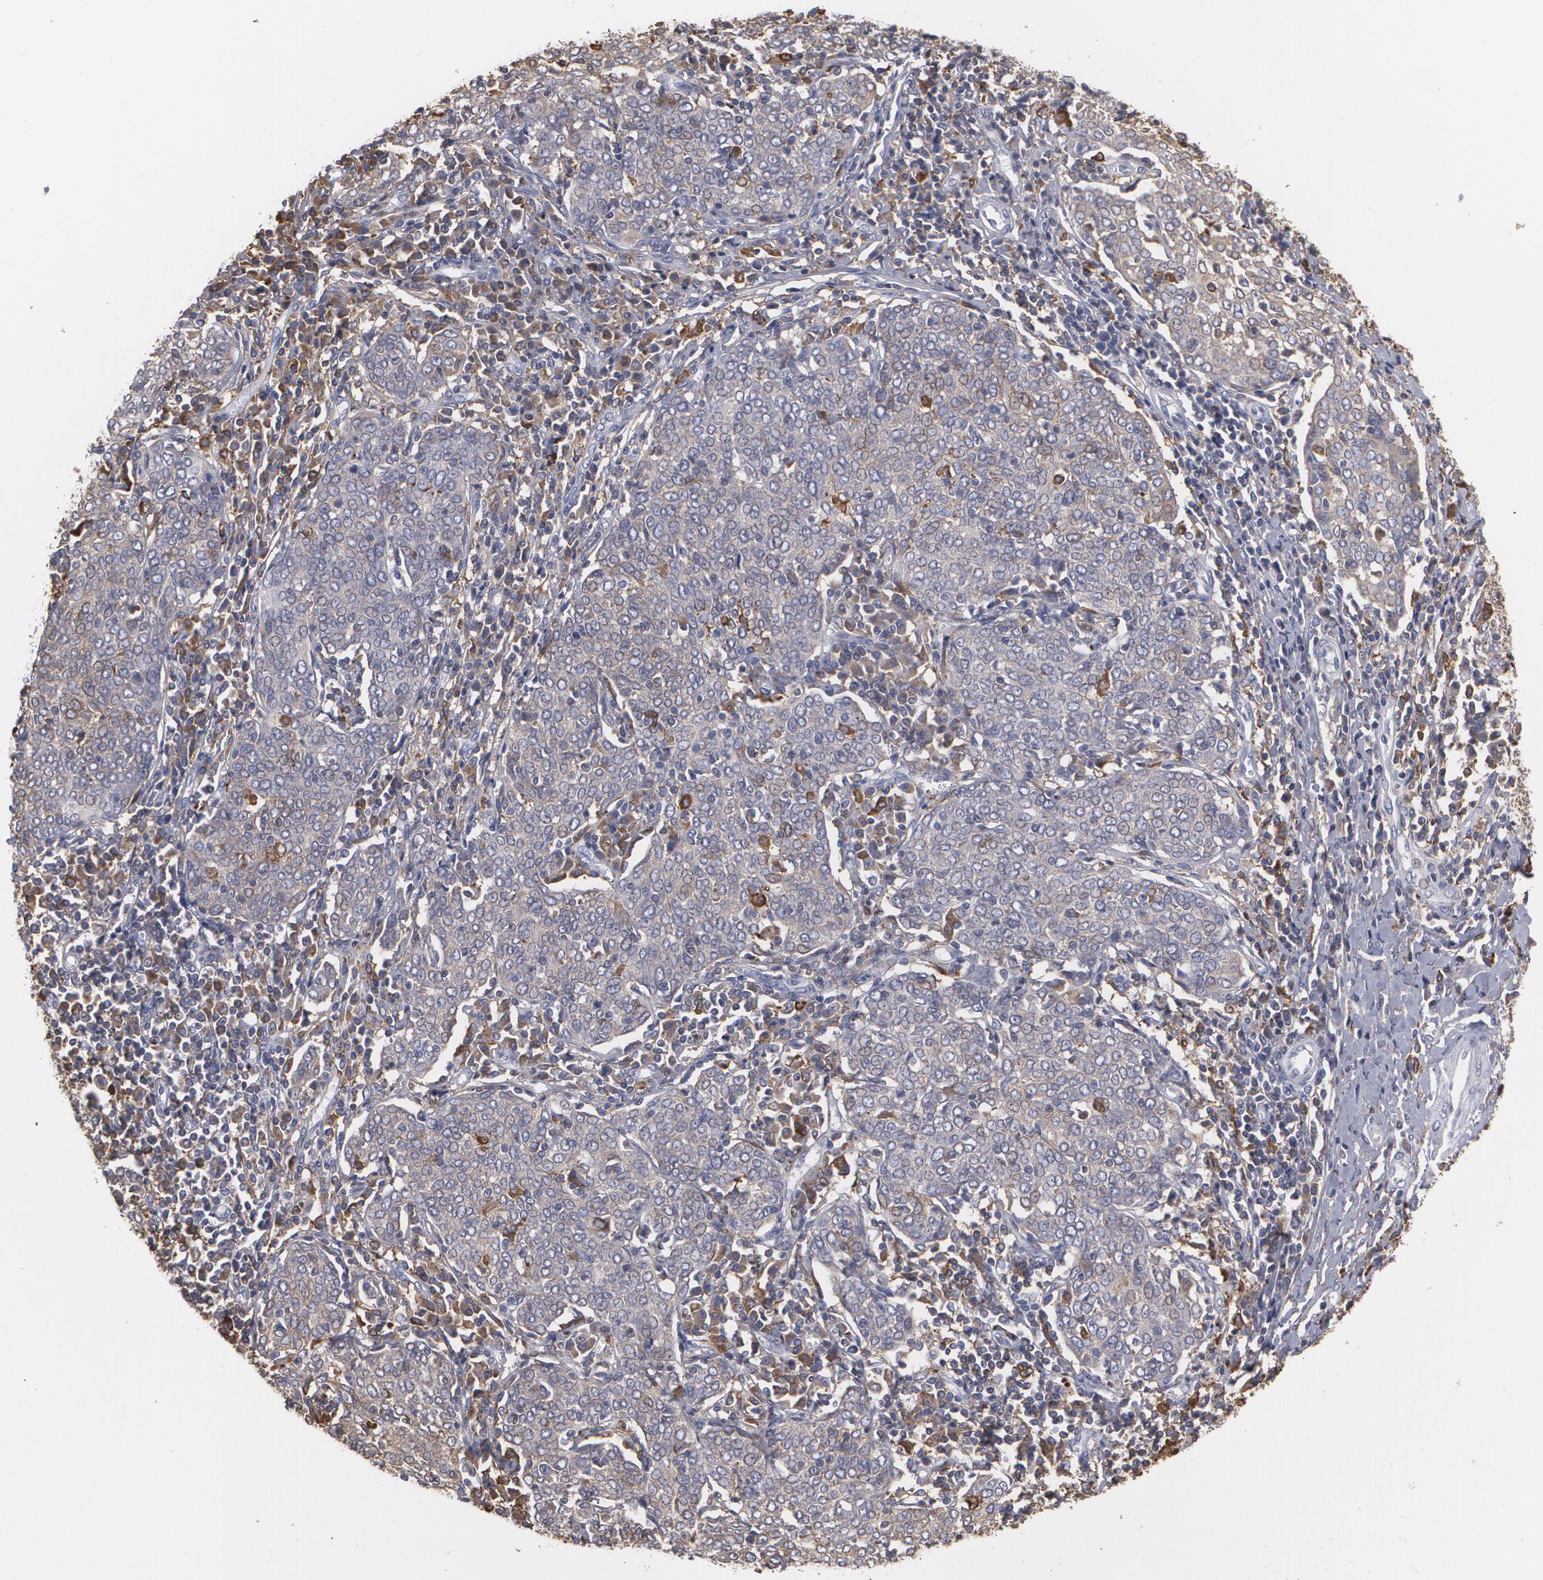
{"staining": {"intensity": "weak", "quantity": "<25%", "location": "cytoplasmic/membranous"}, "tissue": "cervical cancer", "cell_type": "Tumor cells", "image_type": "cancer", "snomed": [{"axis": "morphology", "description": "Squamous cell carcinoma, NOS"}, {"axis": "topography", "description": "Cervix"}], "caption": "The micrograph reveals no staining of tumor cells in cervical squamous cell carcinoma.", "gene": "ODC1", "patient": {"sex": "female", "age": 40}}